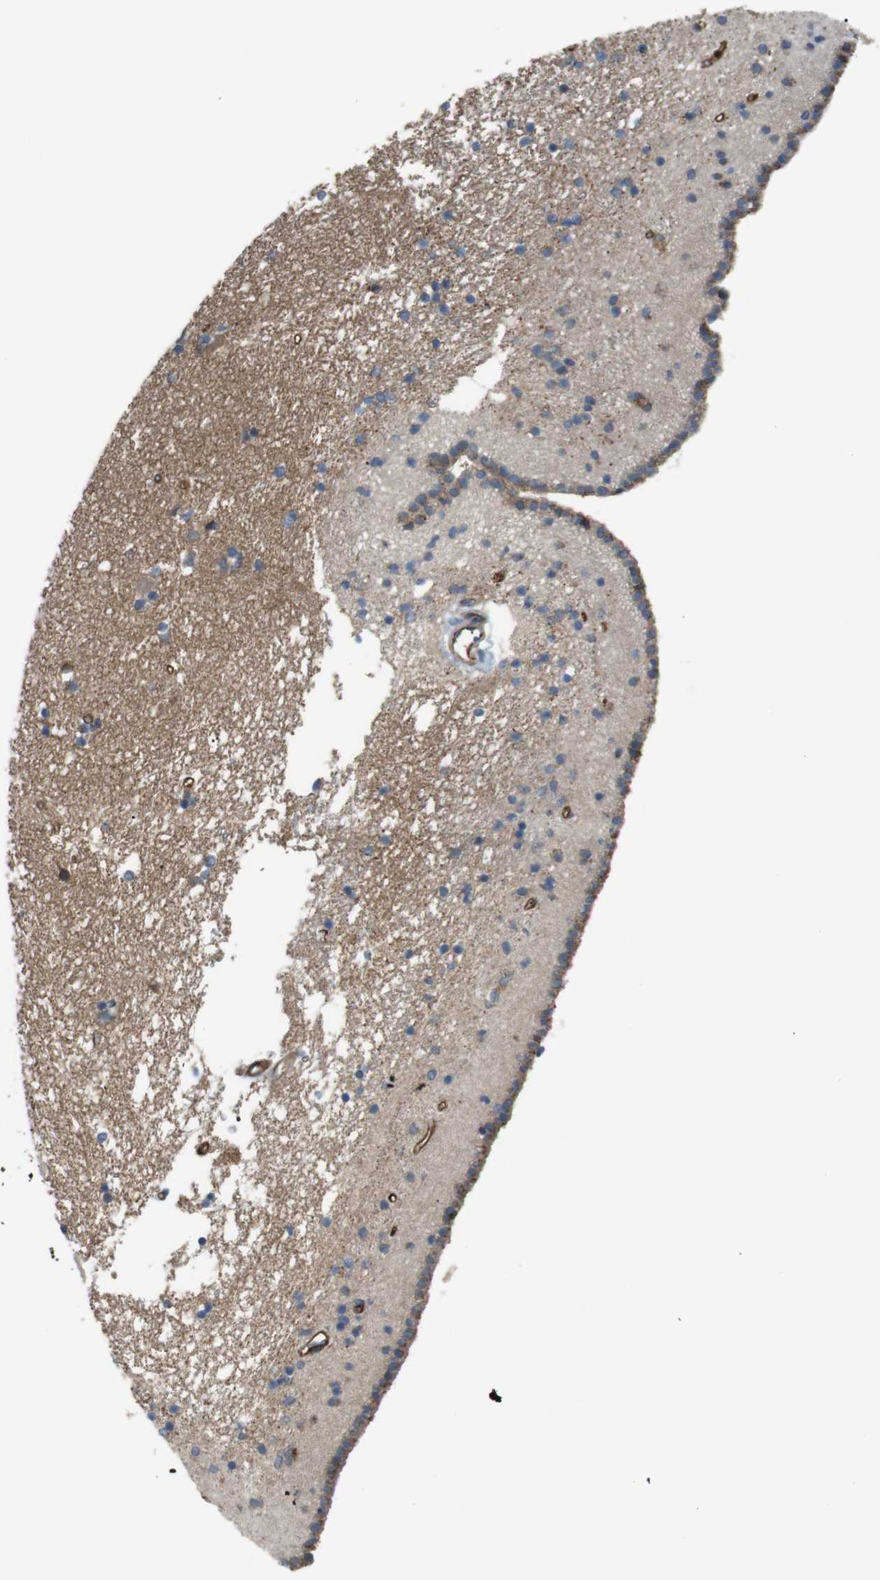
{"staining": {"intensity": "negative", "quantity": "none", "location": "none"}, "tissue": "caudate", "cell_type": "Glial cells", "image_type": "normal", "snomed": [{"axis": "morphology", "description": "Normal tissue, NOS"}, {"axis": "topography", "description": "Lateral ventricle wall"}], "caption": "IHC of unremarkable human caudate demonstrates no staining in glial cells. (DAB immunohistochemistry, high magnification).", "gene": "BVES", "patient": {"sex": "male", "age": 45}}